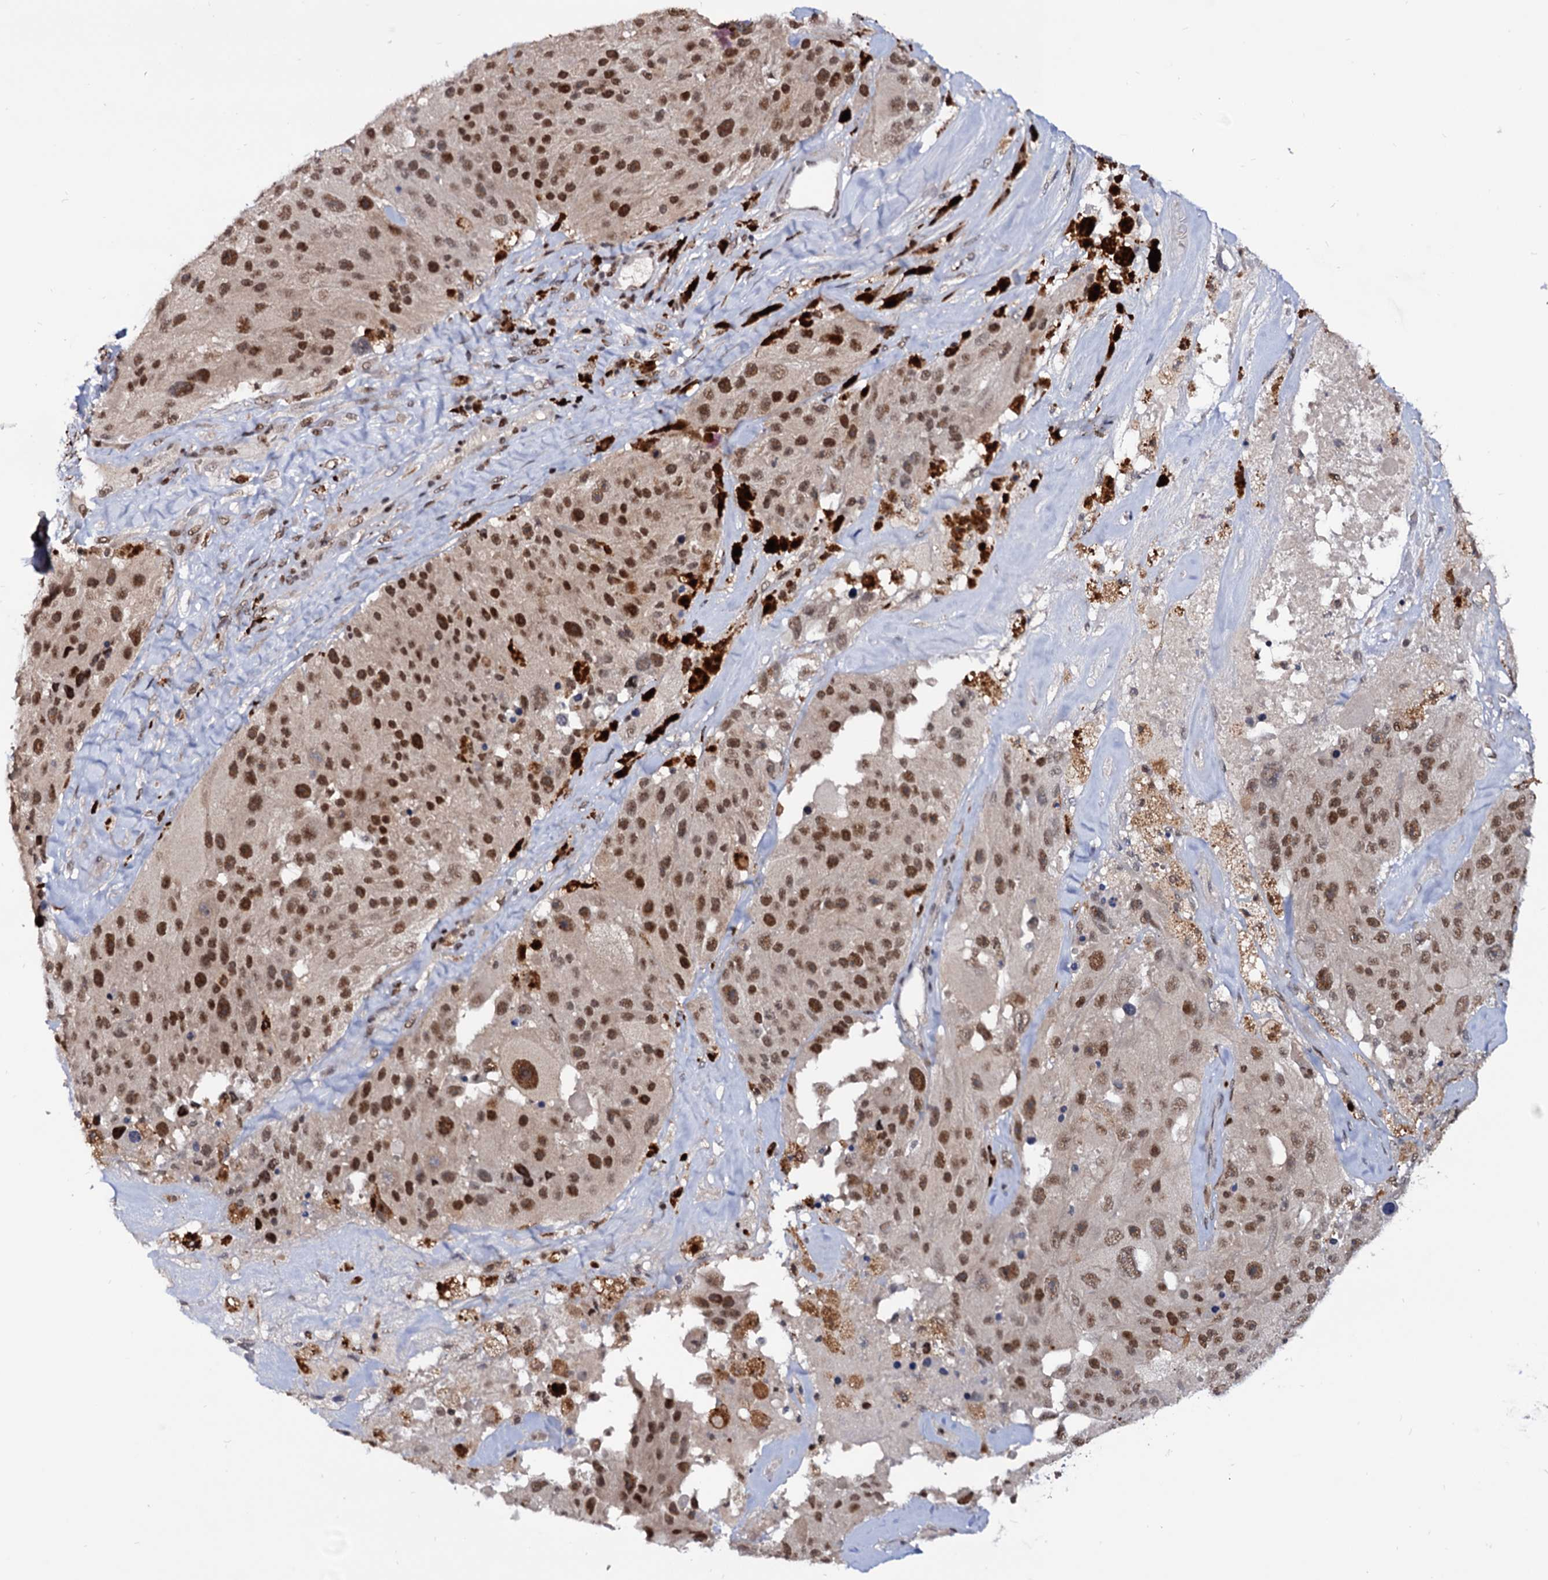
{"staining": {"intensity": "strong", "quantity": ">75%", "location": "nuclear"}, "tissue": "melanoma", "cell_type": "Tumor cells", "image_type": "cancer", "snomed": [{"axis": "morphology", "description": "Malignant melanoma, Metastatic site"}, {"axis": "topography", "description": "Lymph node"}], "caption": "Melanoma stained with a protein marker shows strong staining in tumor cells.", "gene": "RNASEH2B", "patient": {"sex": "male", "age": 62}}